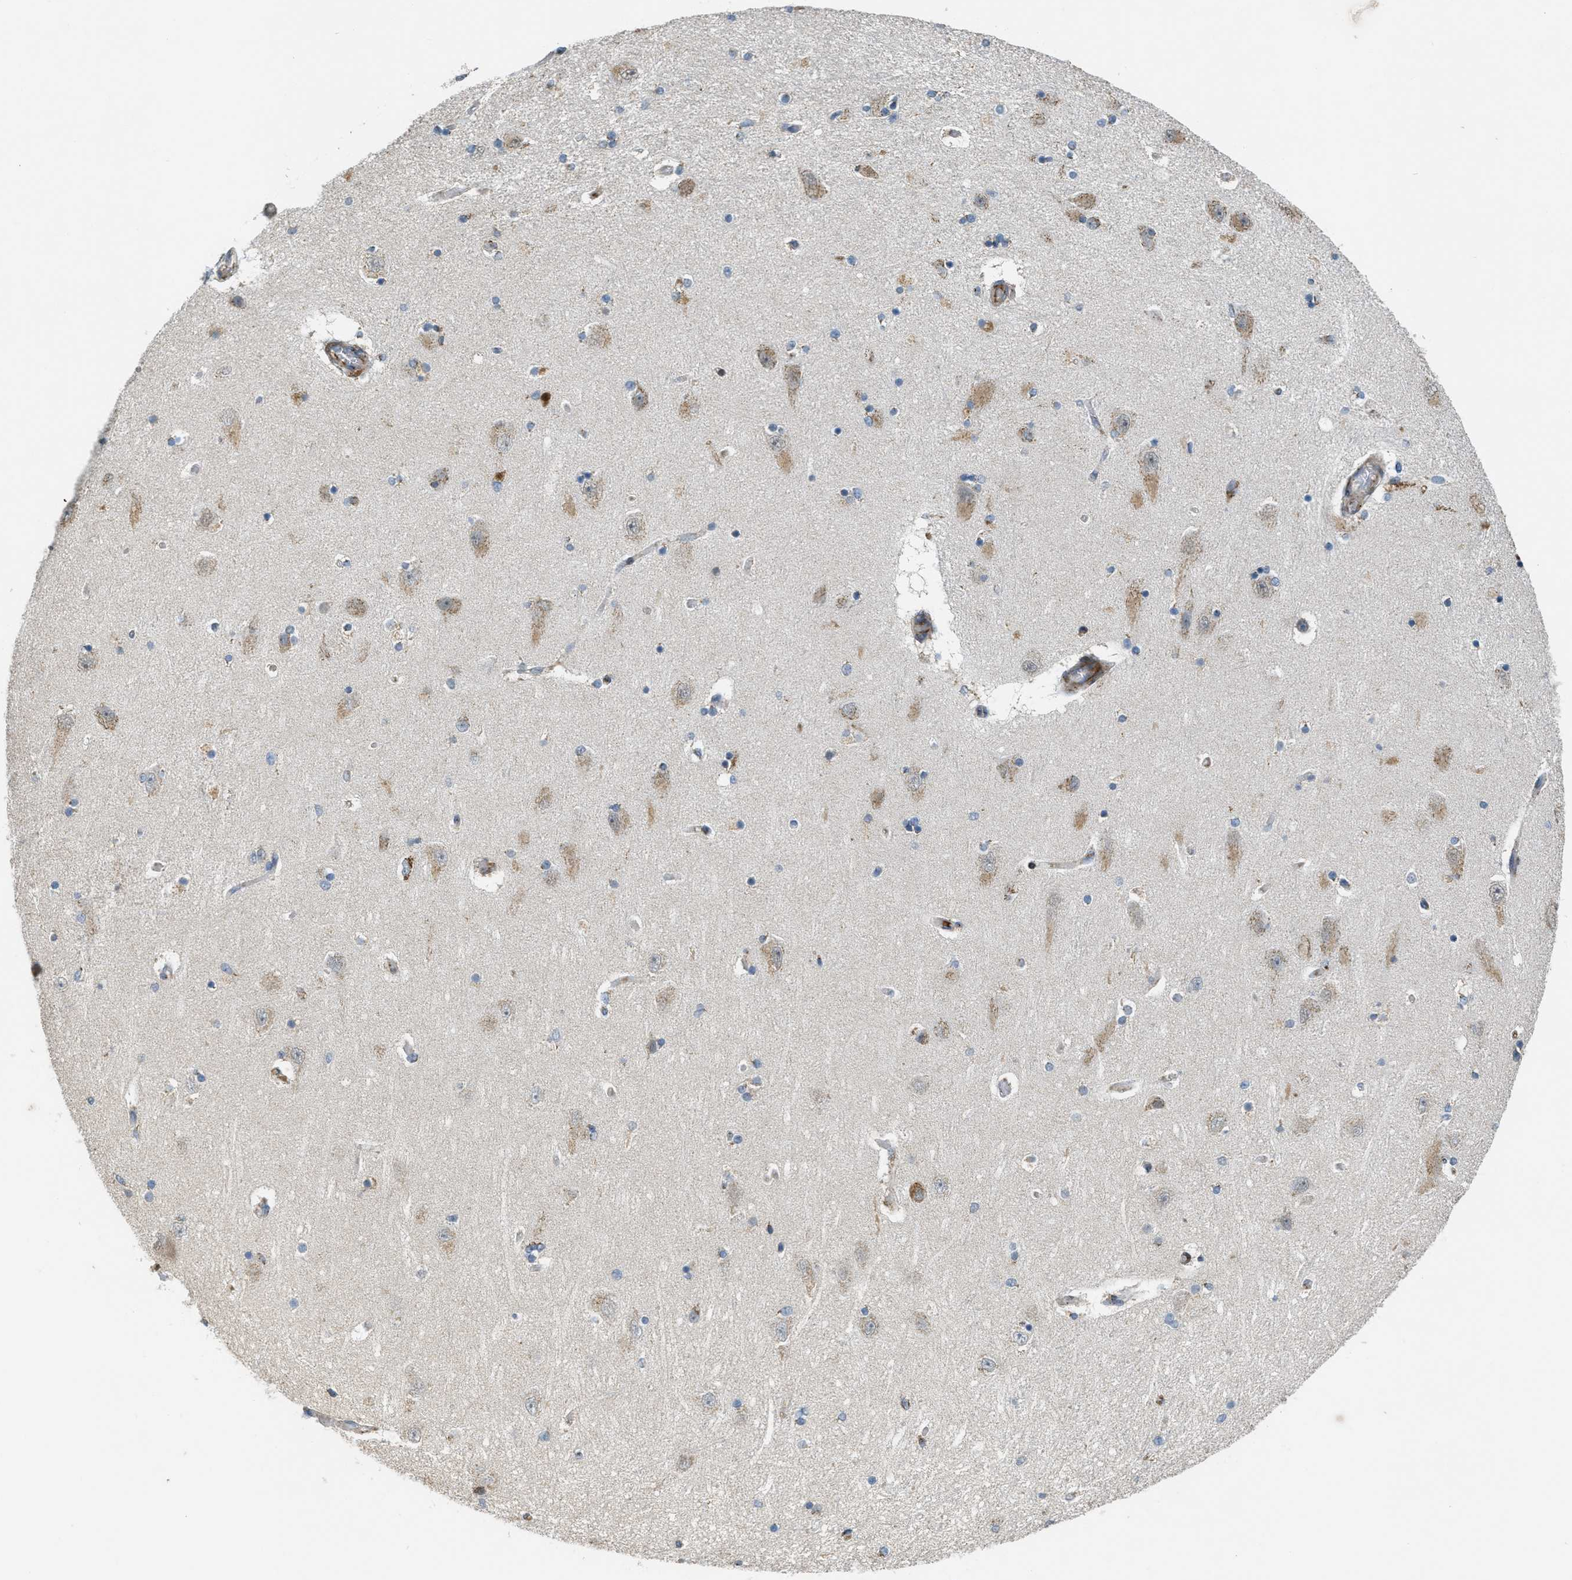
{"staining": {"intensity": "moderate", "quantity": "<25%", "location": "cytoplasmic/membranous"}, "tissue": "hippocampus", "cell_type": "Glial cells", "image_type": "normal", "snomed": [{"axis": "morphology", "description": "Normal tissue, NOS"}, {"axis": "topography", "description": "Hippocampus"}], "caption": "About <25% of glial cells in normal hippocampus reveal moderate cytoplasmic/membranous protein staining as visualized by brown immunohistochemical staining.", "gene": "ZFPL1", "patient": {"sex": "female", "age": 54}}